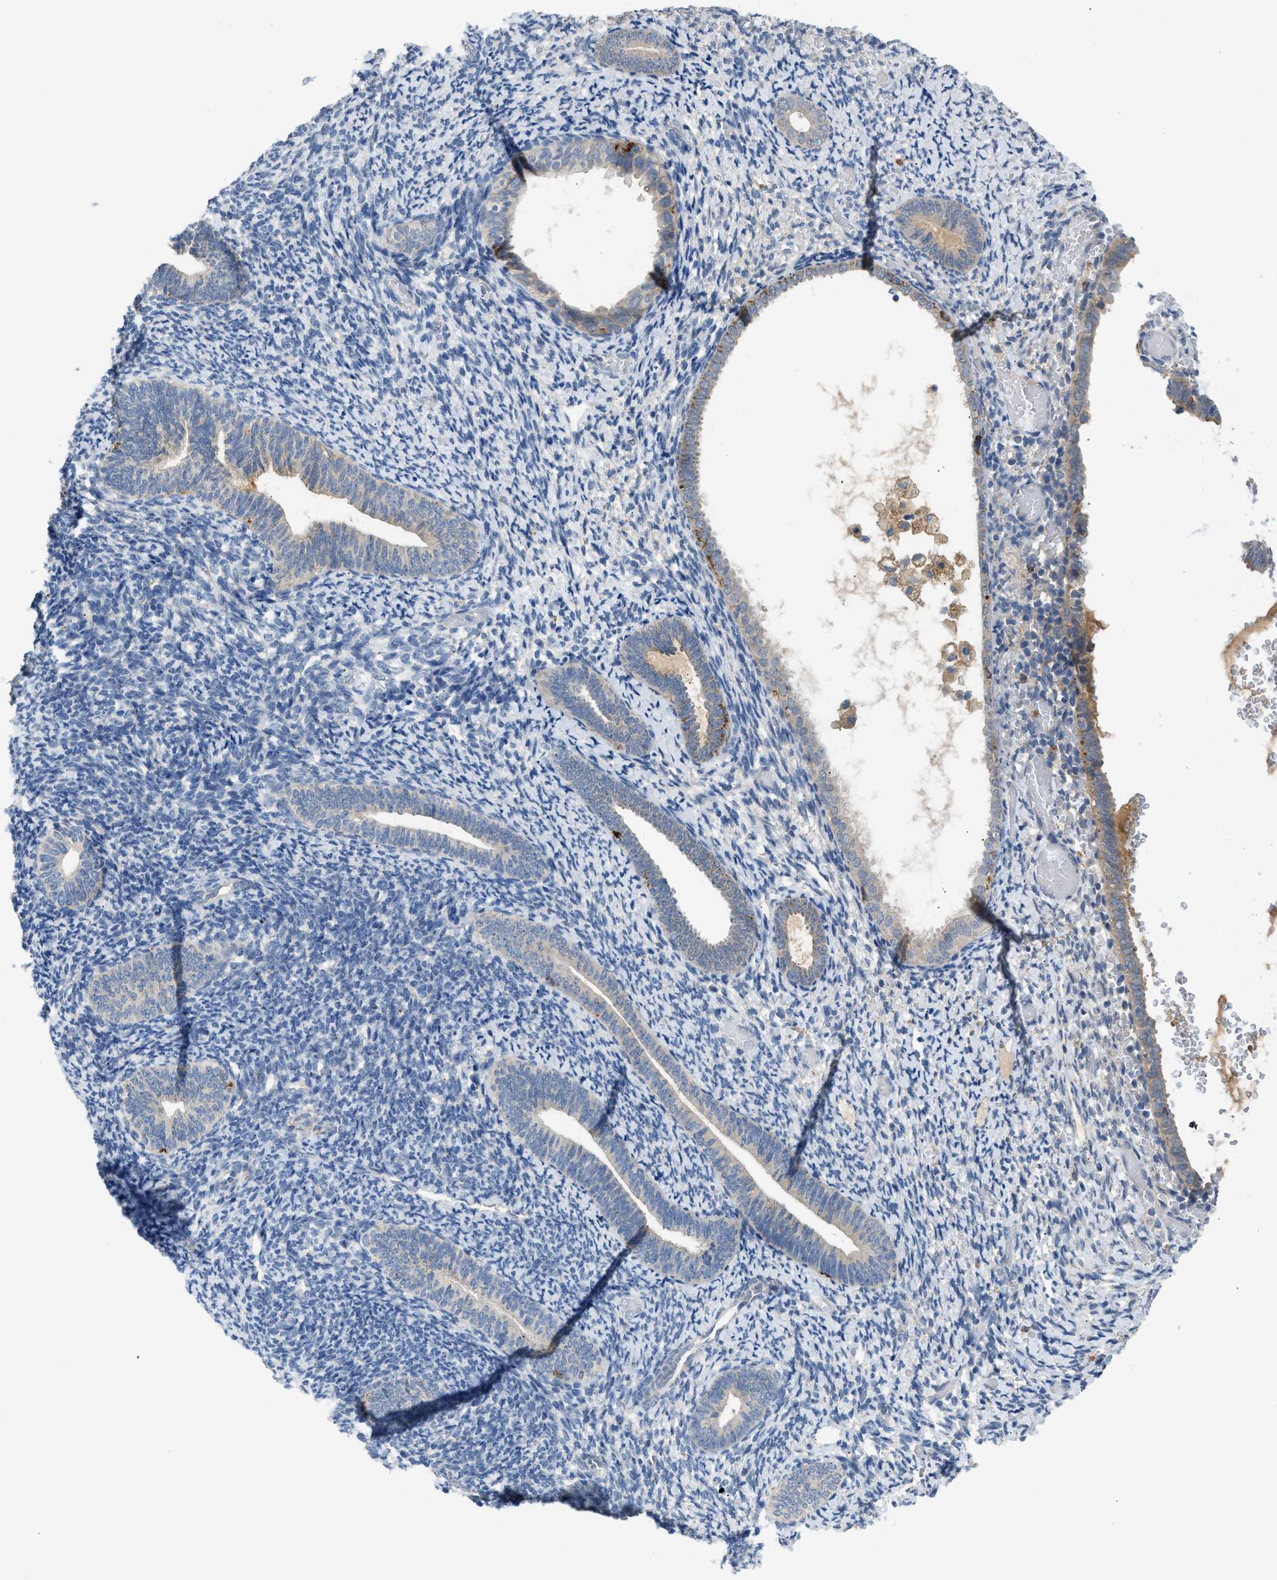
{"staining": {"intensity": "weak", "quantity": "<25%", "location": "cytoplasmic/membranous"}, "tissue": "endometrium", "cell_type": "Cells in endometrial stroma", "image_type": "normal", "snomed": [{"axis": "morphology", "description": "Normal tissue, NOS"}, {"axis": "topography", "description": "Endometrium"}], "caption": "The immunohistochemistry photomicrograph has no significant staining in cells in endometrial stroma of endometrium.", "gene": "RHBDF2", "patient": {"sex": "female", "age": 66}}